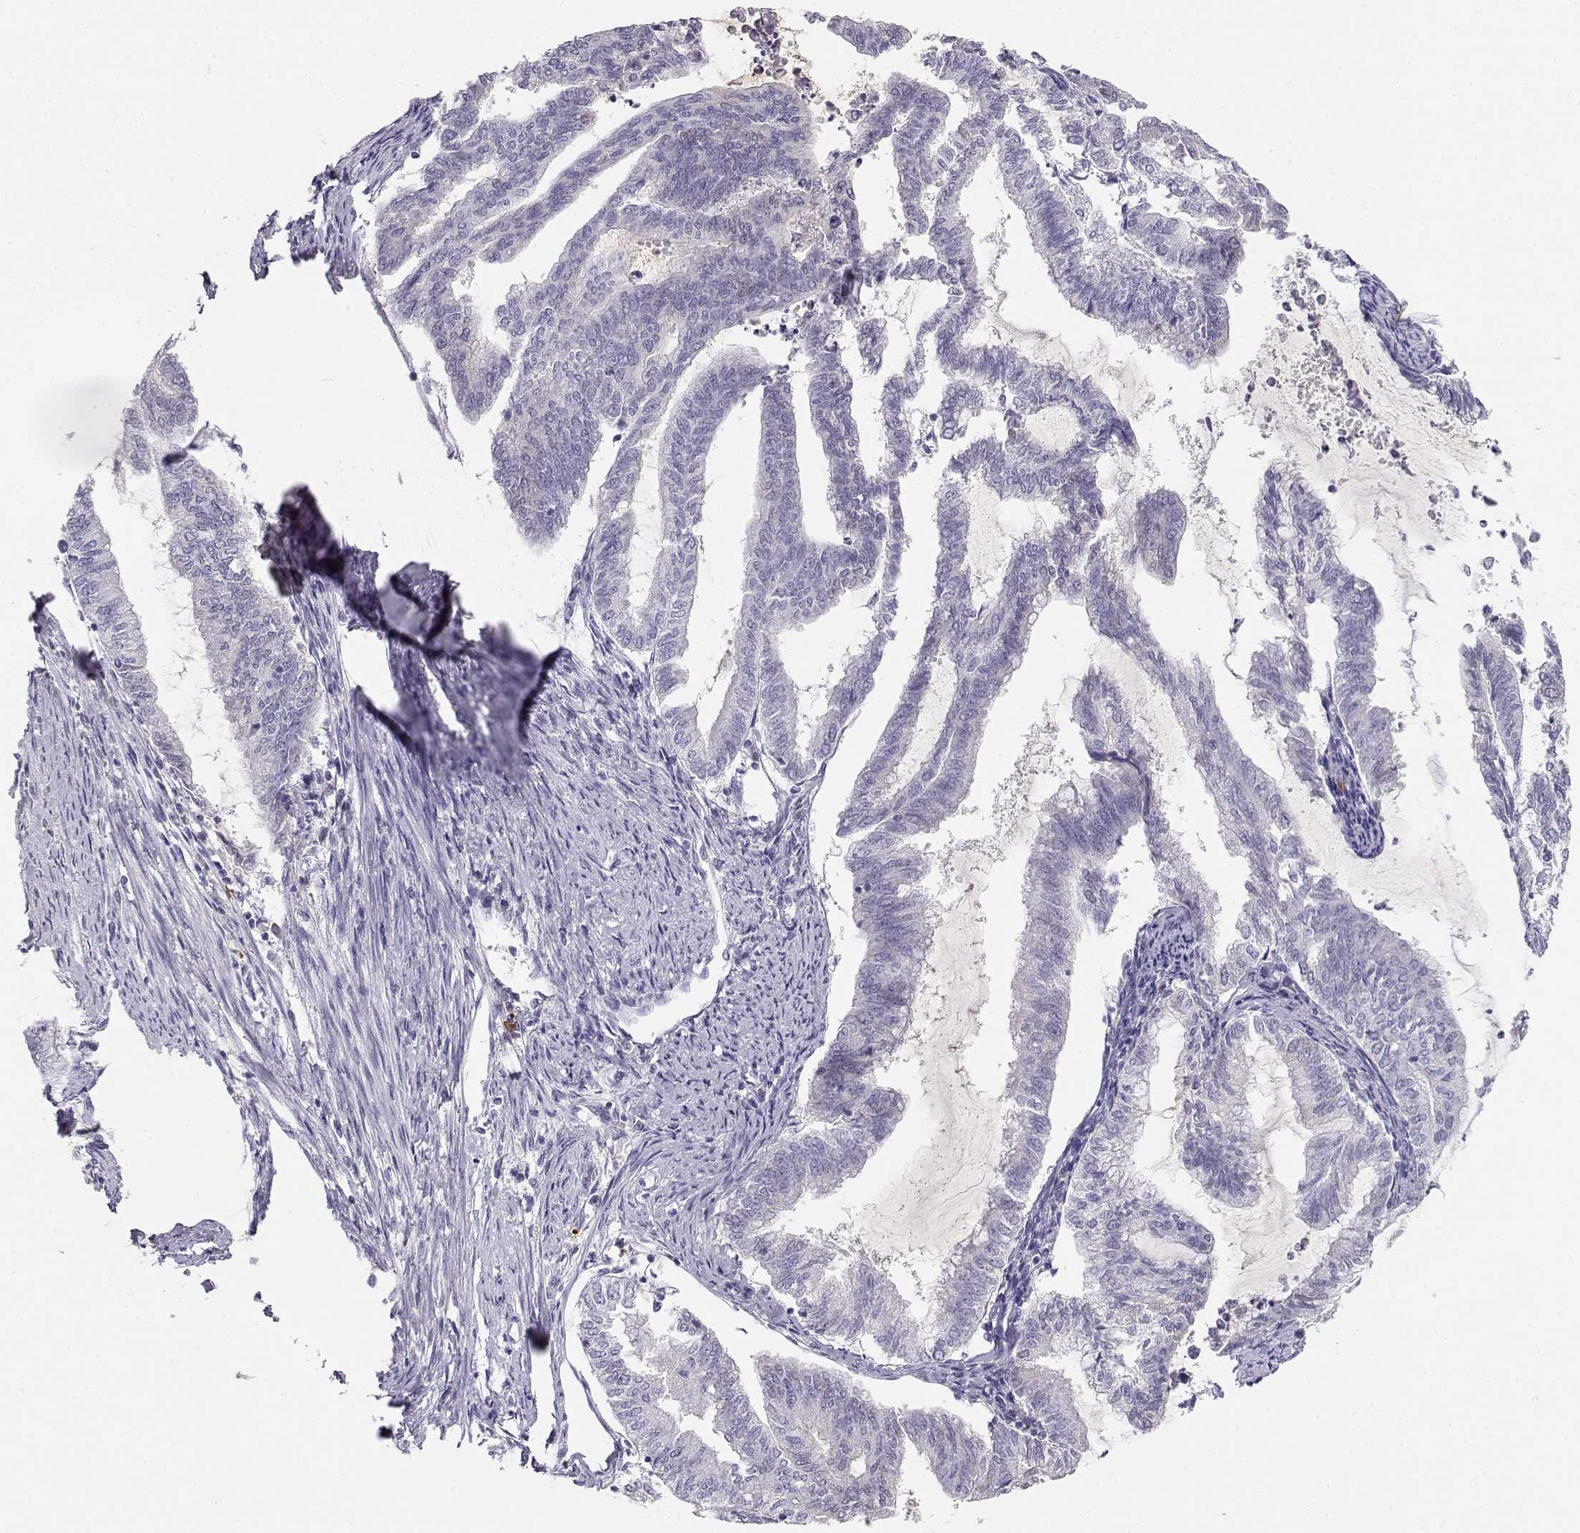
{"staining": {"intensity": "negative", "quantity": "none", "location": "none"}, "tissue": "endometrial cancer", "cell_type": "Tumor cells", "image_type": "cancer", "snomed": [{"axis": "morphology", "description": "Adenocarcinoma, NOS"}, {"axis": "topography", "description": "Endometrium"}], "caption": "IHC image of human endometrial cancer stained for a protein (brown), which reveals no expression in tumor cells. (Immunohistochemistry, brightfield microscopy, high magnification).", "gene": "GPR174", "patient": {"sex": "female", "age": 79}}